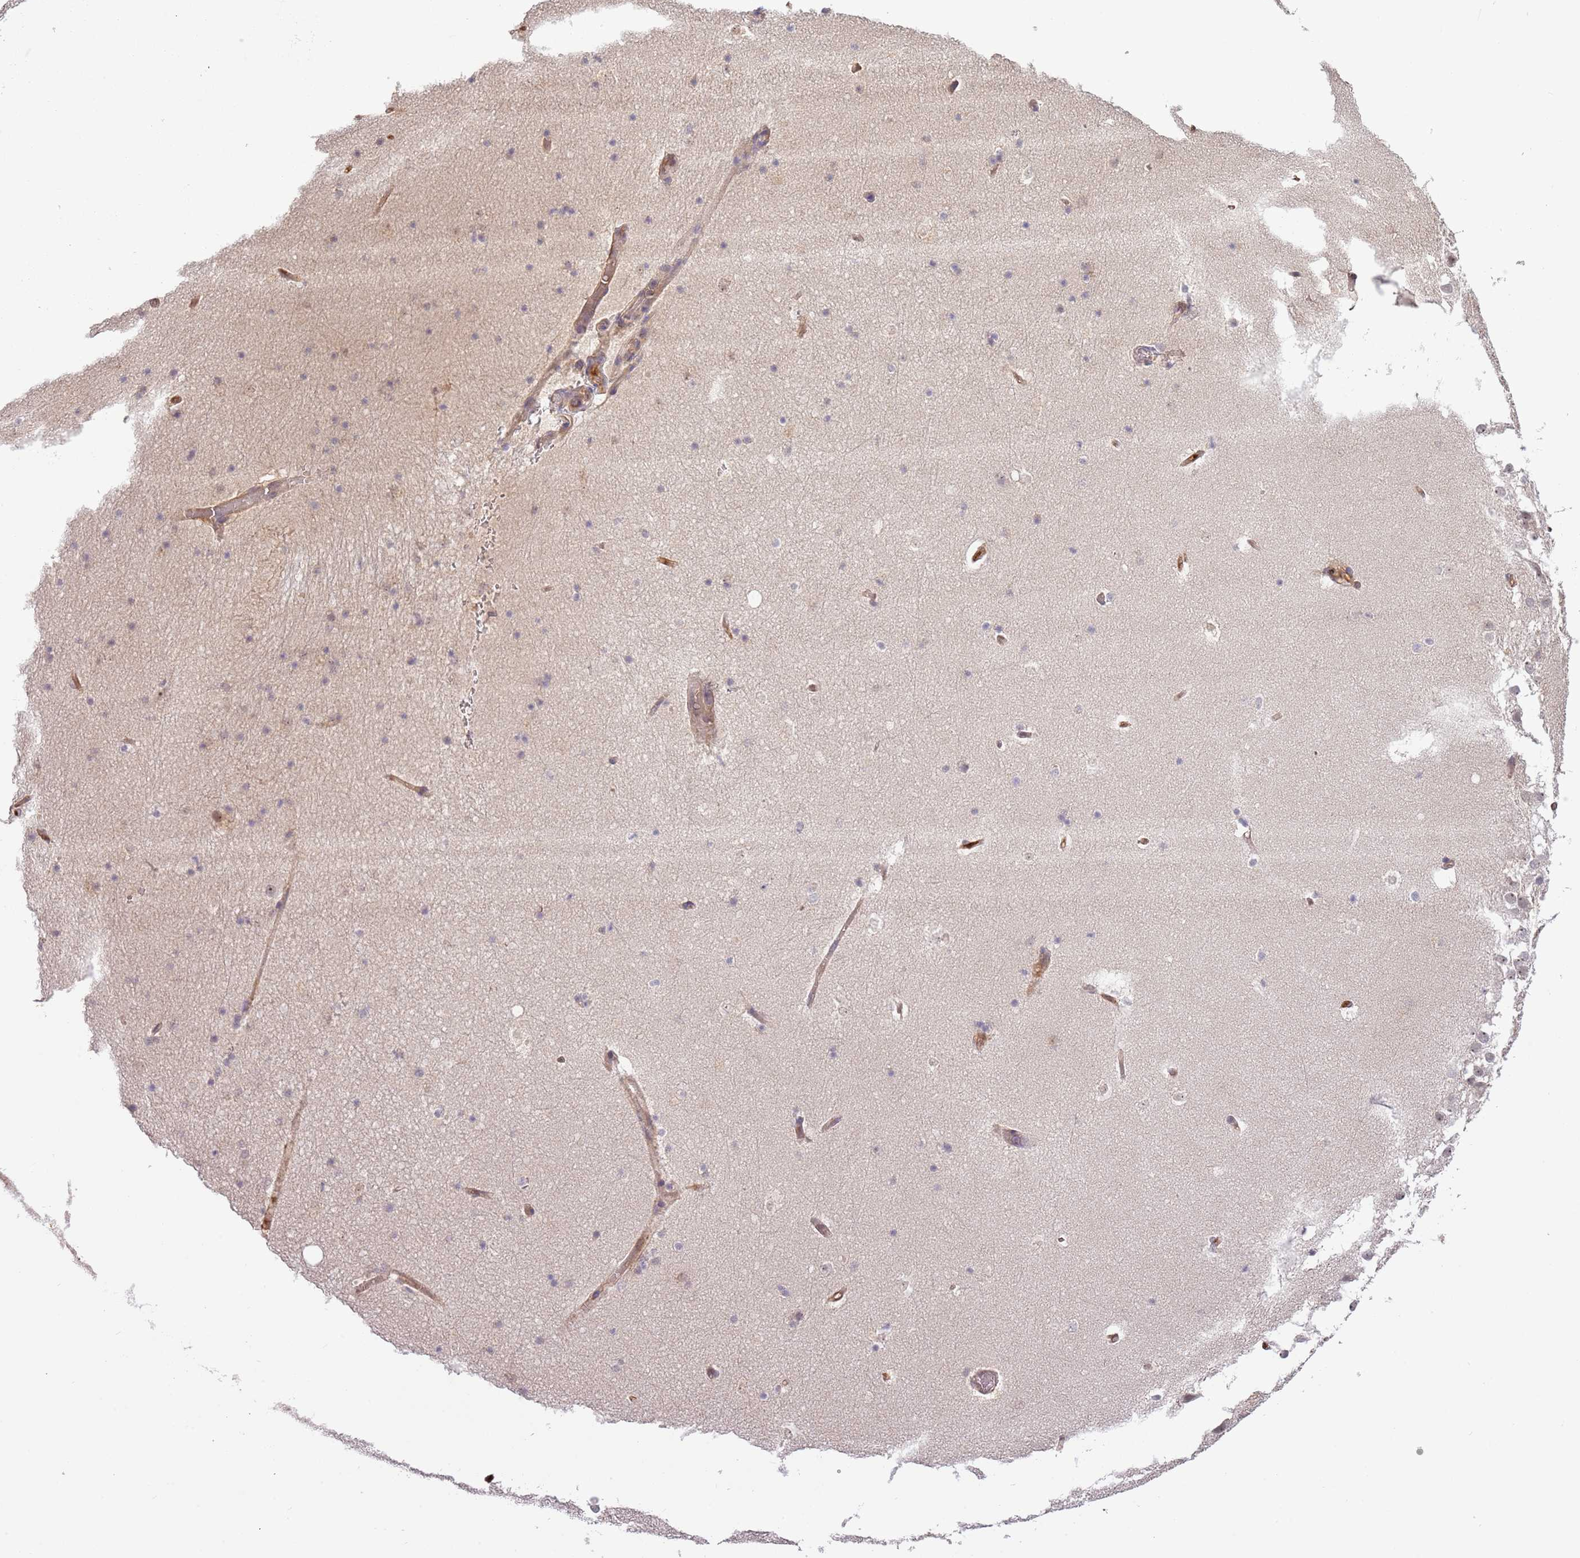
{"staining": {"intensity": "negative", "quantity": "none", "location": "none"}, "tissue": "hippocampus", "cell_type": "Glial cells", "image_type": "normal", "snomed": [{"axis": "morphology", "description": "Normal tissue, NOS"}, {"axis": "topography", "description": "Hippocampus"}], "caption": "Immunohistochemistry image of benign human hippocampus stained for a protein (brown), which exhibits no expression in glial cells.", "gene": "SURF2", "patient": {"sex": "female", "age": 52}}